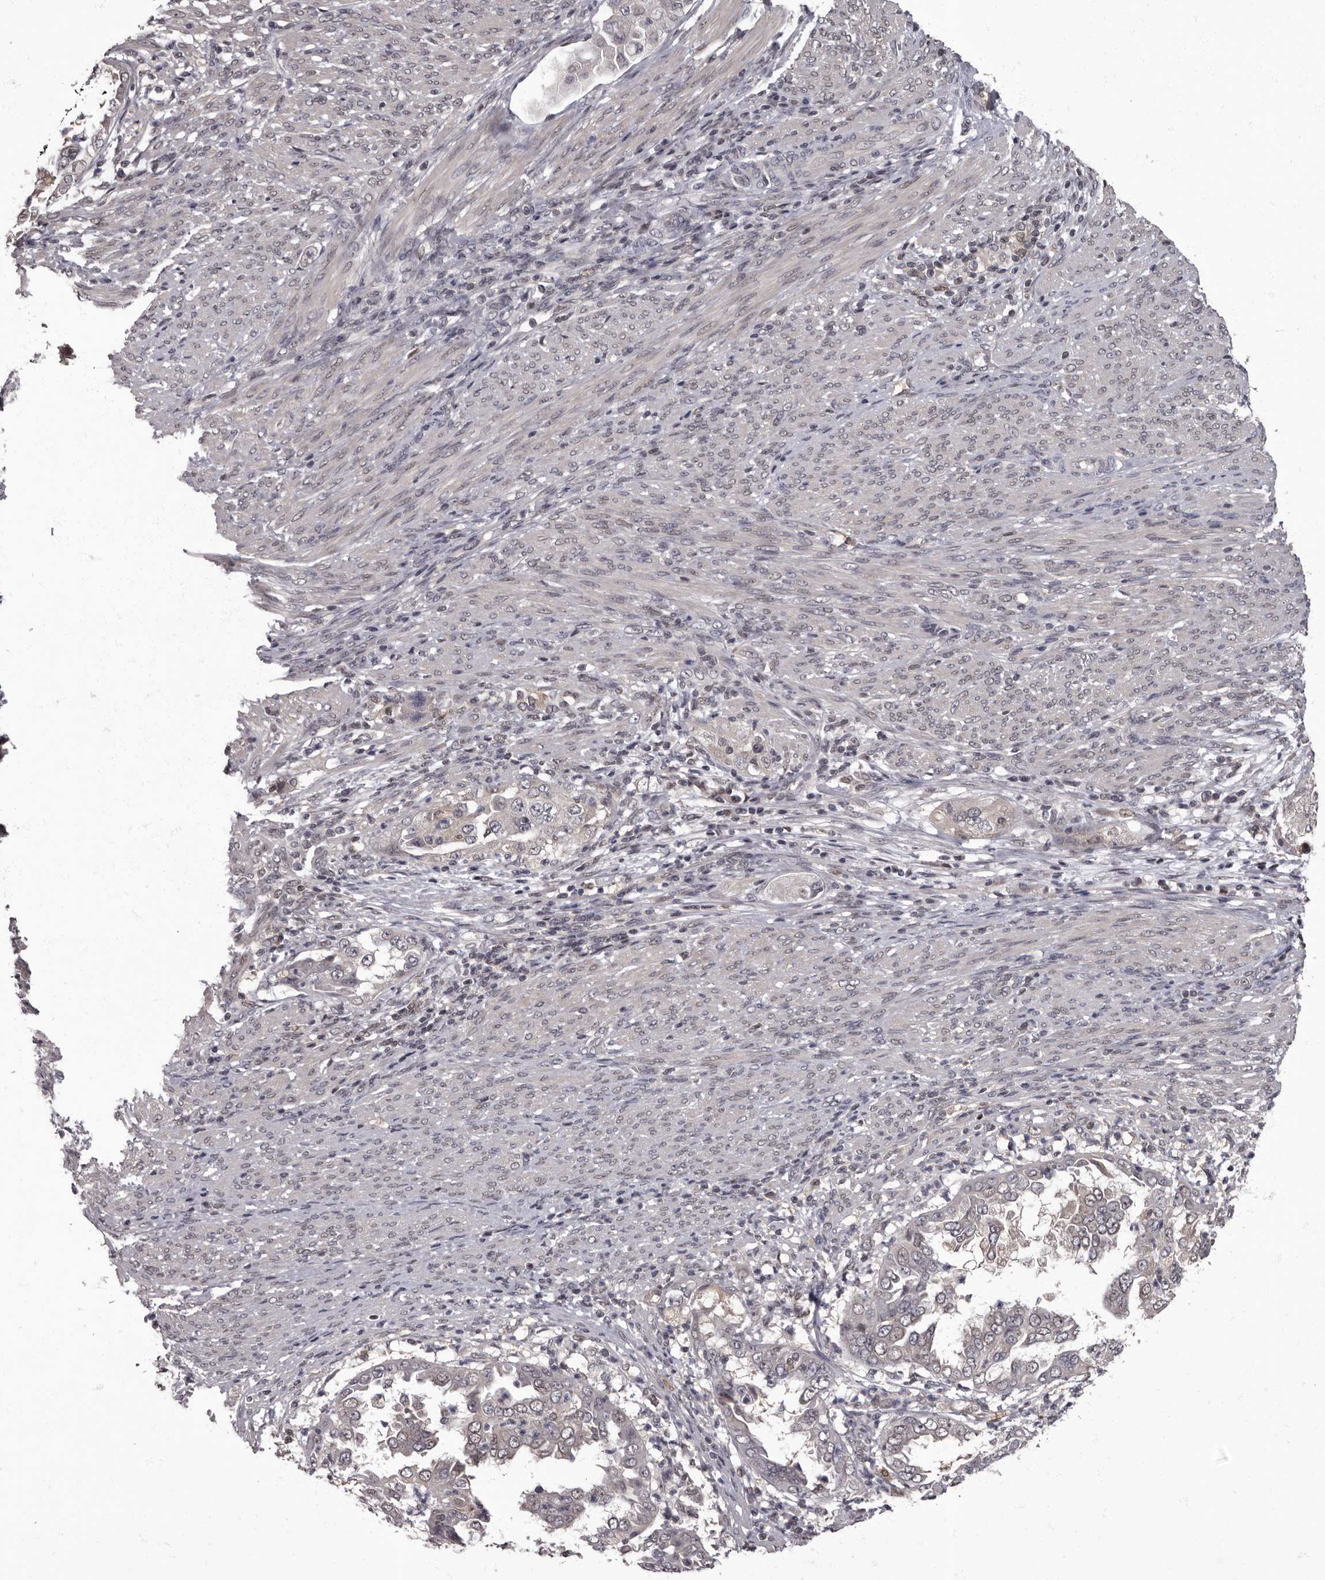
{"staining": {"intensity": "negative", "quantity": "none", "location": "none"}, "tissue": "endometrial cancer", "cell_type": "Tumor cells", "image_type": "cancer", "snomed": [{"axis": "morphology", "description": "Adenocarcinoma, NOS"}, {"axis": "topography", "description": "Endometrium"}], "caption": "Immunohistochemistry histopathology image of neoplastic tissue: endometrial cancer stained with DAB (3,3'-diaminobenzidine) demonstrates no significant protein positivity in tumor cells. (DAB (3,3'-diaminobenzidine) immunohistochemistry visualized using brightfield microscopy, high magnification).", "gene": "C1orf50", "patient": {"sex": "female", "age": 85}}